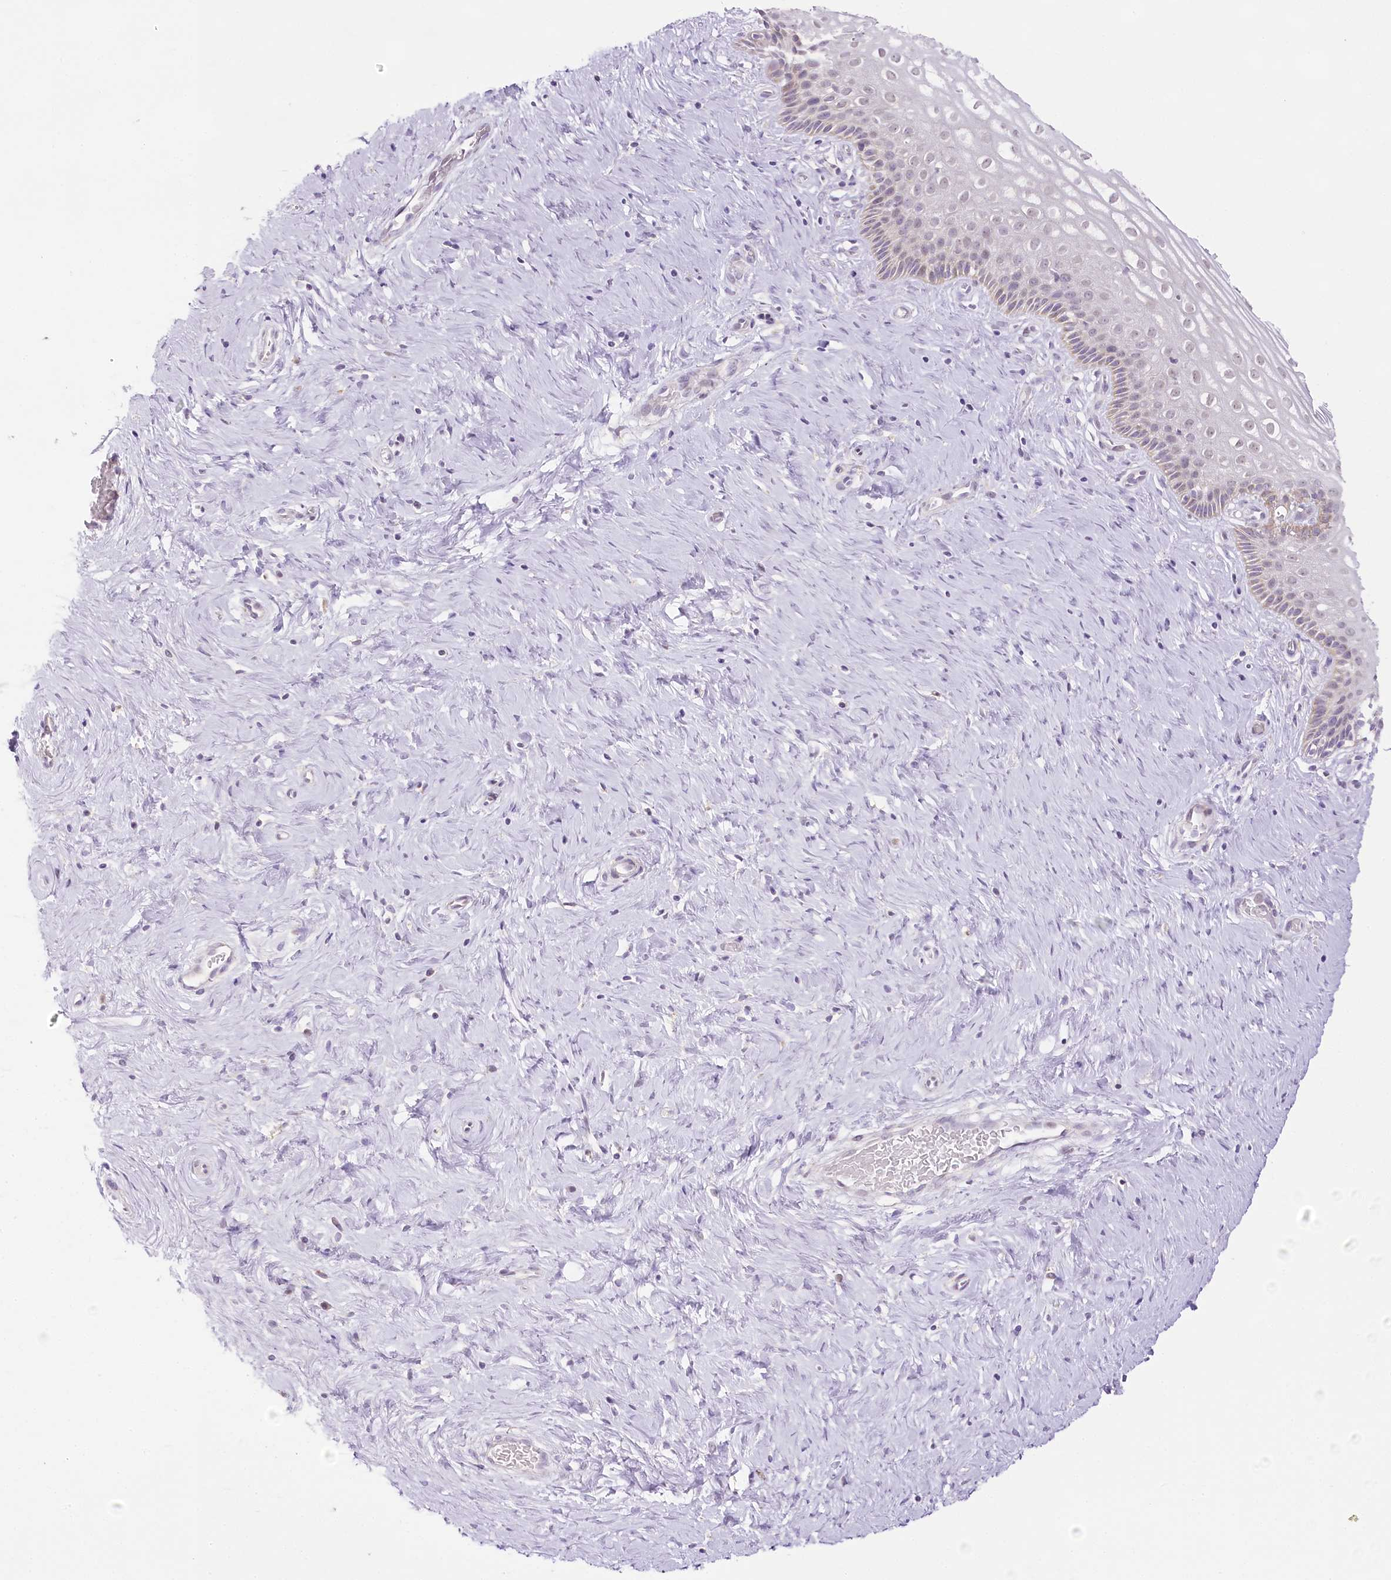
{"staining": {"intensity": "negative", "quantity": "none", "location": "none"}, "tissue": "cervix", "cell_type": "Glandular cells", "image_type": "normal", "snomed": [{"axis": "morphology", "description": "Normal tissue, NOS"}, {"axis": "topography", "description": "Cervix"}], "caption": "This image is of unremarkable cervix stained with IHC to label a protein in brown with the nuclei are counter-stained blue. There is no positivity in glandular cells. (Immunohistochemistry, brightfield microscopy, high magnification).", "gene": "CCDC30", "patient": {"sex": "female", "age": 33}}